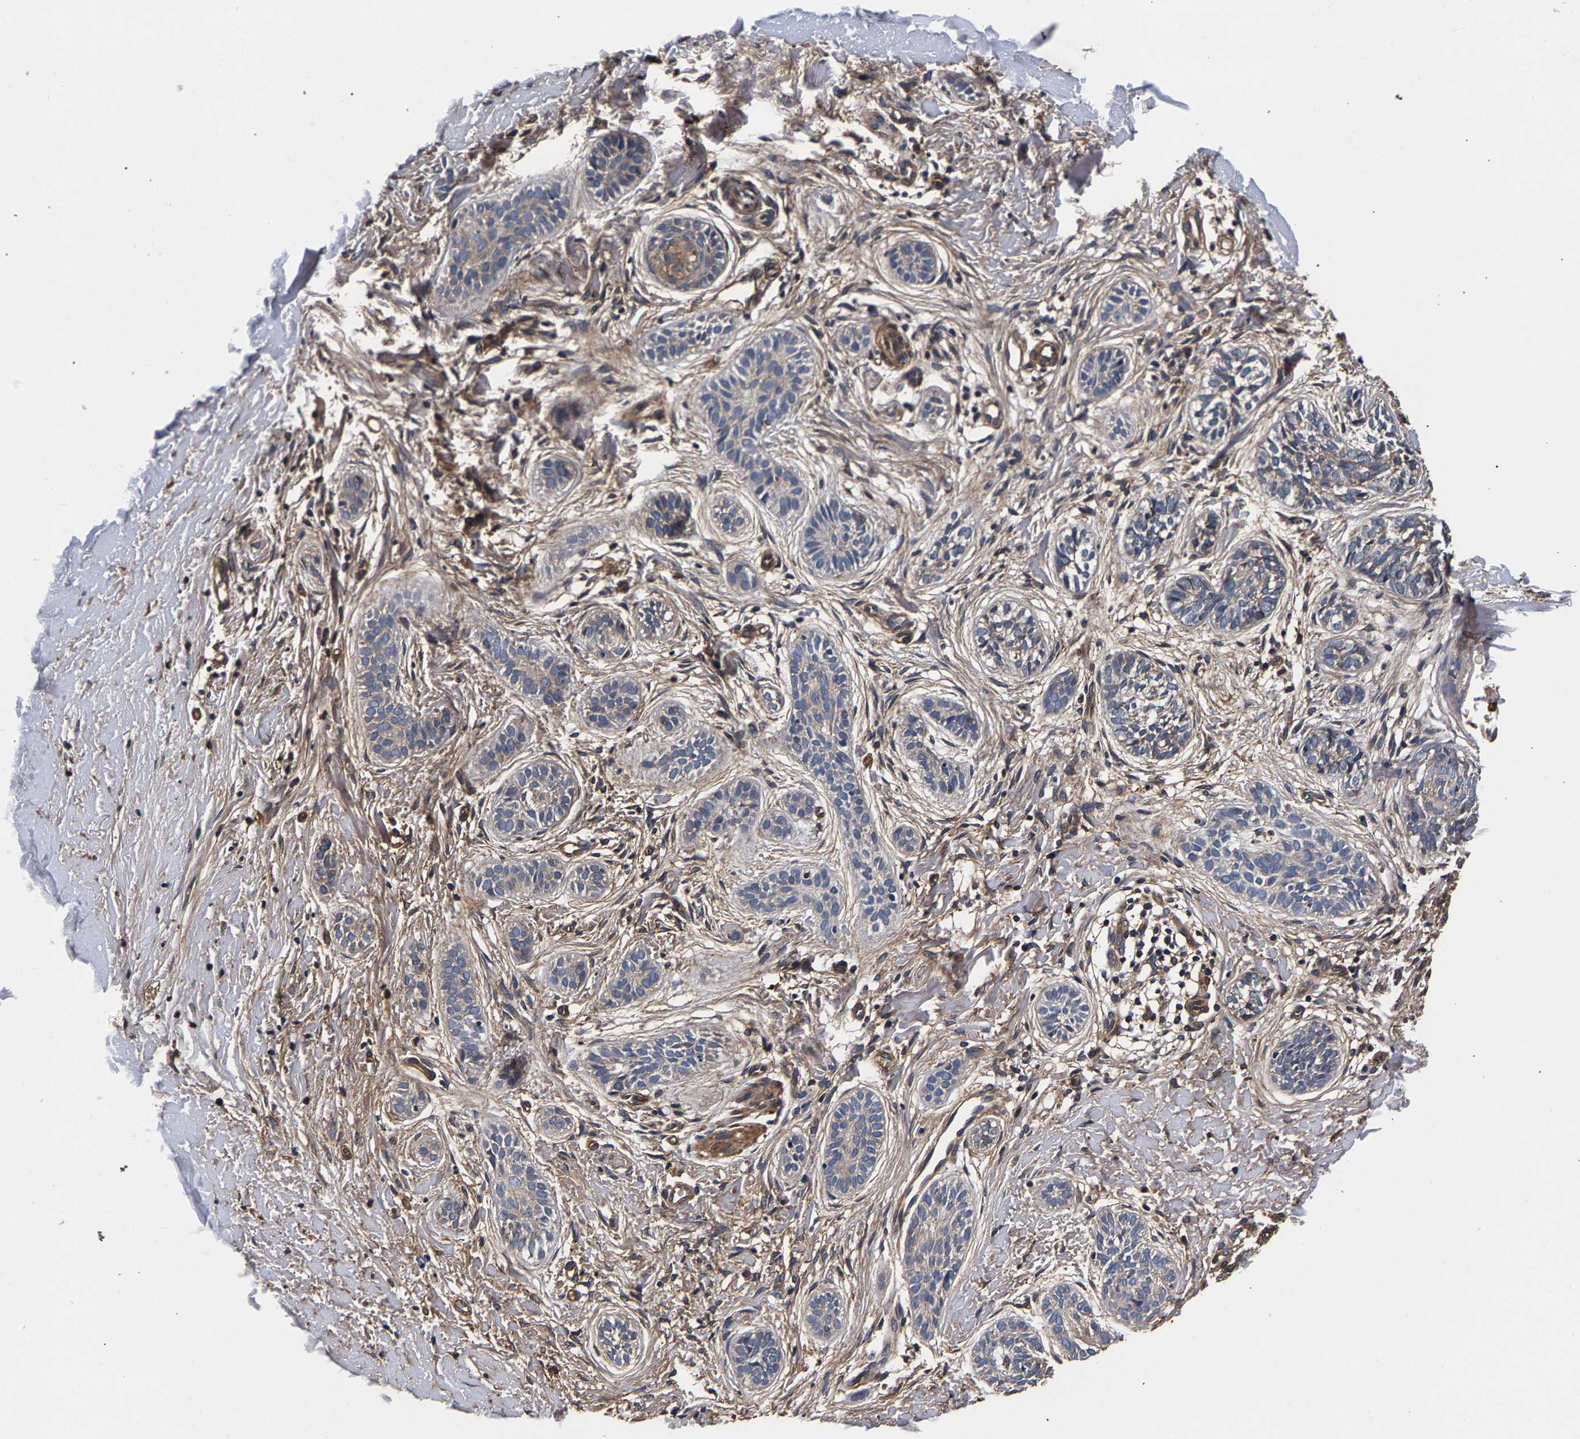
{"staining": {"intensity": "weak", "quantity": "<25%", "location": "cytoplasmic/membranous"}, "tissue": "skin cancer", "cell_type": "Tumor cells", "image_type": "cancer", "snomed": [{"axis": "morphology", "description": "Normal tissue, NOS"}, {"axis": "morphology", "description": "Basal cell carcinoma"}, {"axis": "topography", "description": "Skin"}], "caption": "High power microscopy histopathology image of an IHC micrograph of skin basal cell carcinoma, revealing no significant positivity in tumor cells.", "gene": "MARCHF7", "patient": {"sex": "male", "age": 63}}